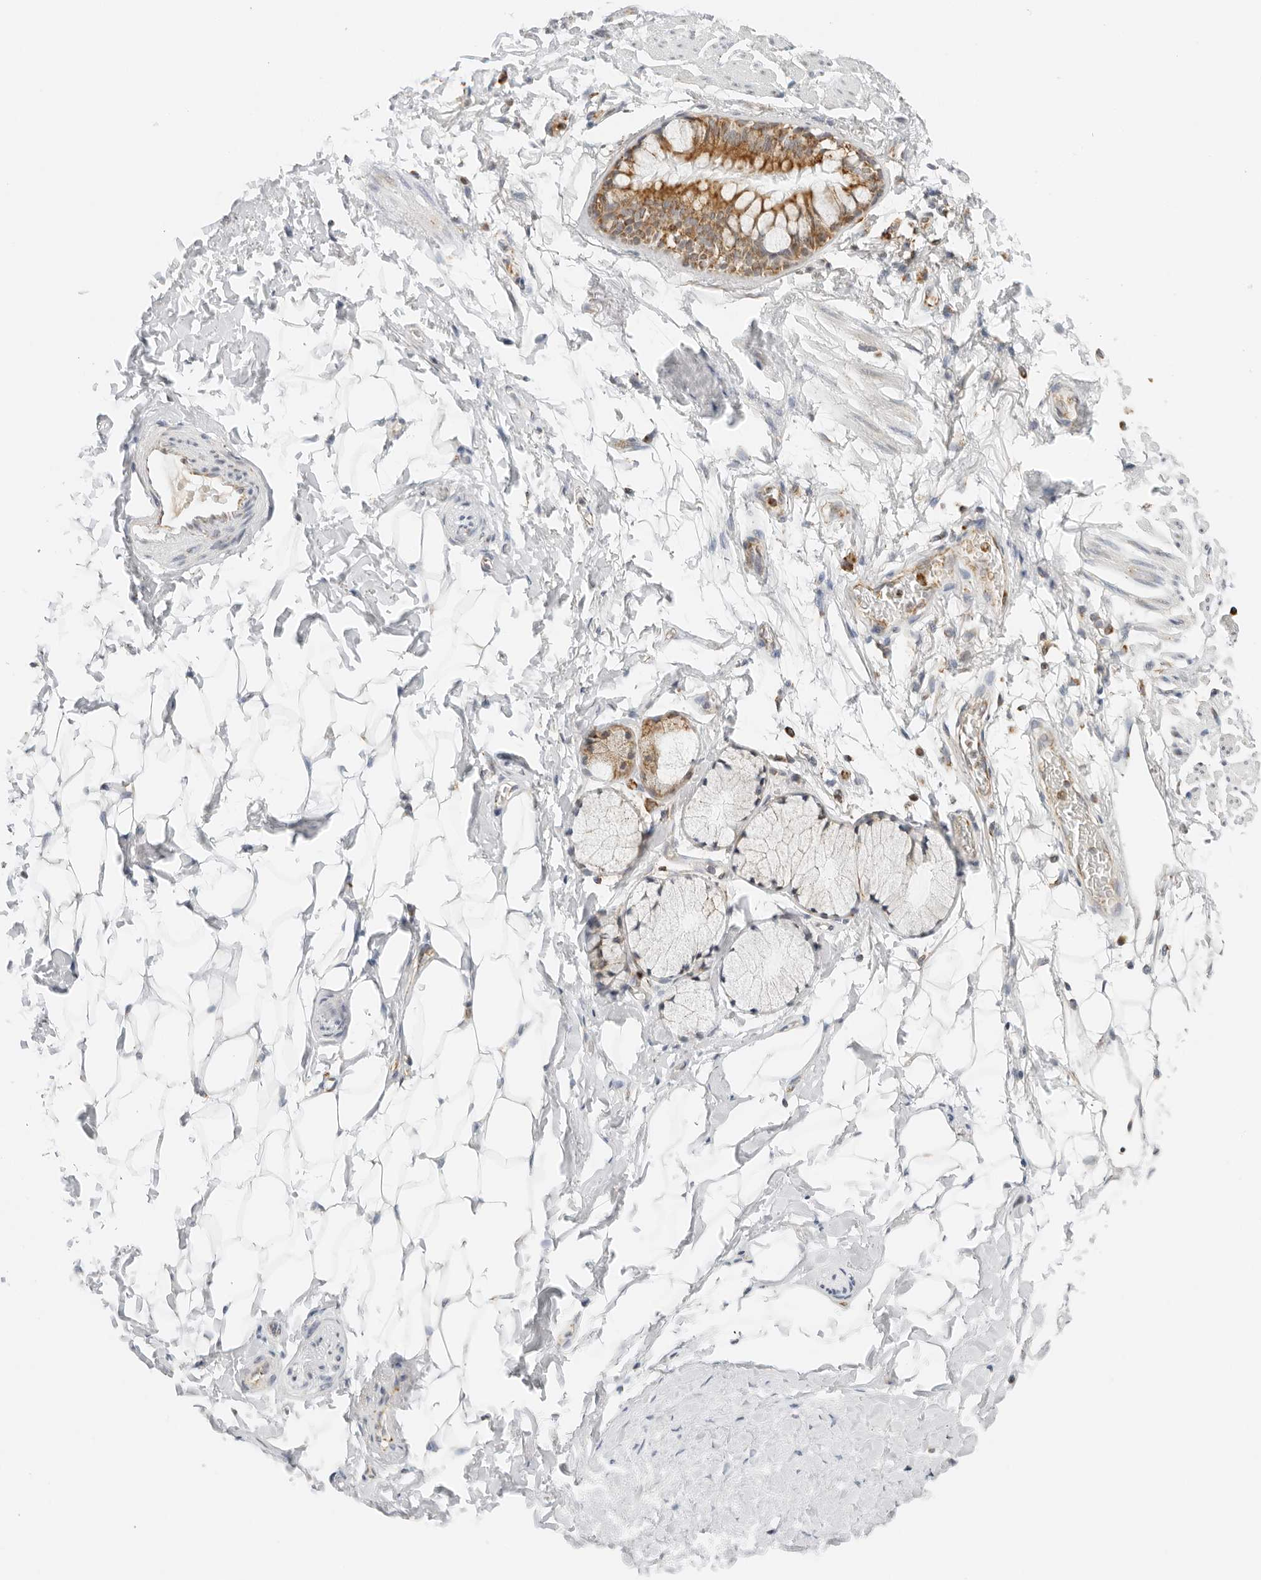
{"staining": {"intensity": "weak", "quantity": ">75%", "location": "cytoplasmic/membranous"}, "tissue": "adipose tissue", "cell_type": "Adipocytes", "image_type": "normal", "snomed": [{"axis": "morphology", "description": "Normal tissue, NOS"}, {"axis": "topography", "description": "Cartilage tissue"}, {"axis": "topography", "description": "Bronchus"}], "caption": "DAB immunohistochemical staining of benign adipose tissue displays weak cytoplasmic/membranous protein expression in approximately >75% of adipocytes. The staining is performed using DAB (3,3'-diaminobenzidine) brown chromogen to label protein expression. The nuclei are counter-stained blue using hematoxylin.", "gene": "RC3H1", "patient": {"sex": "female", "age": 73}}